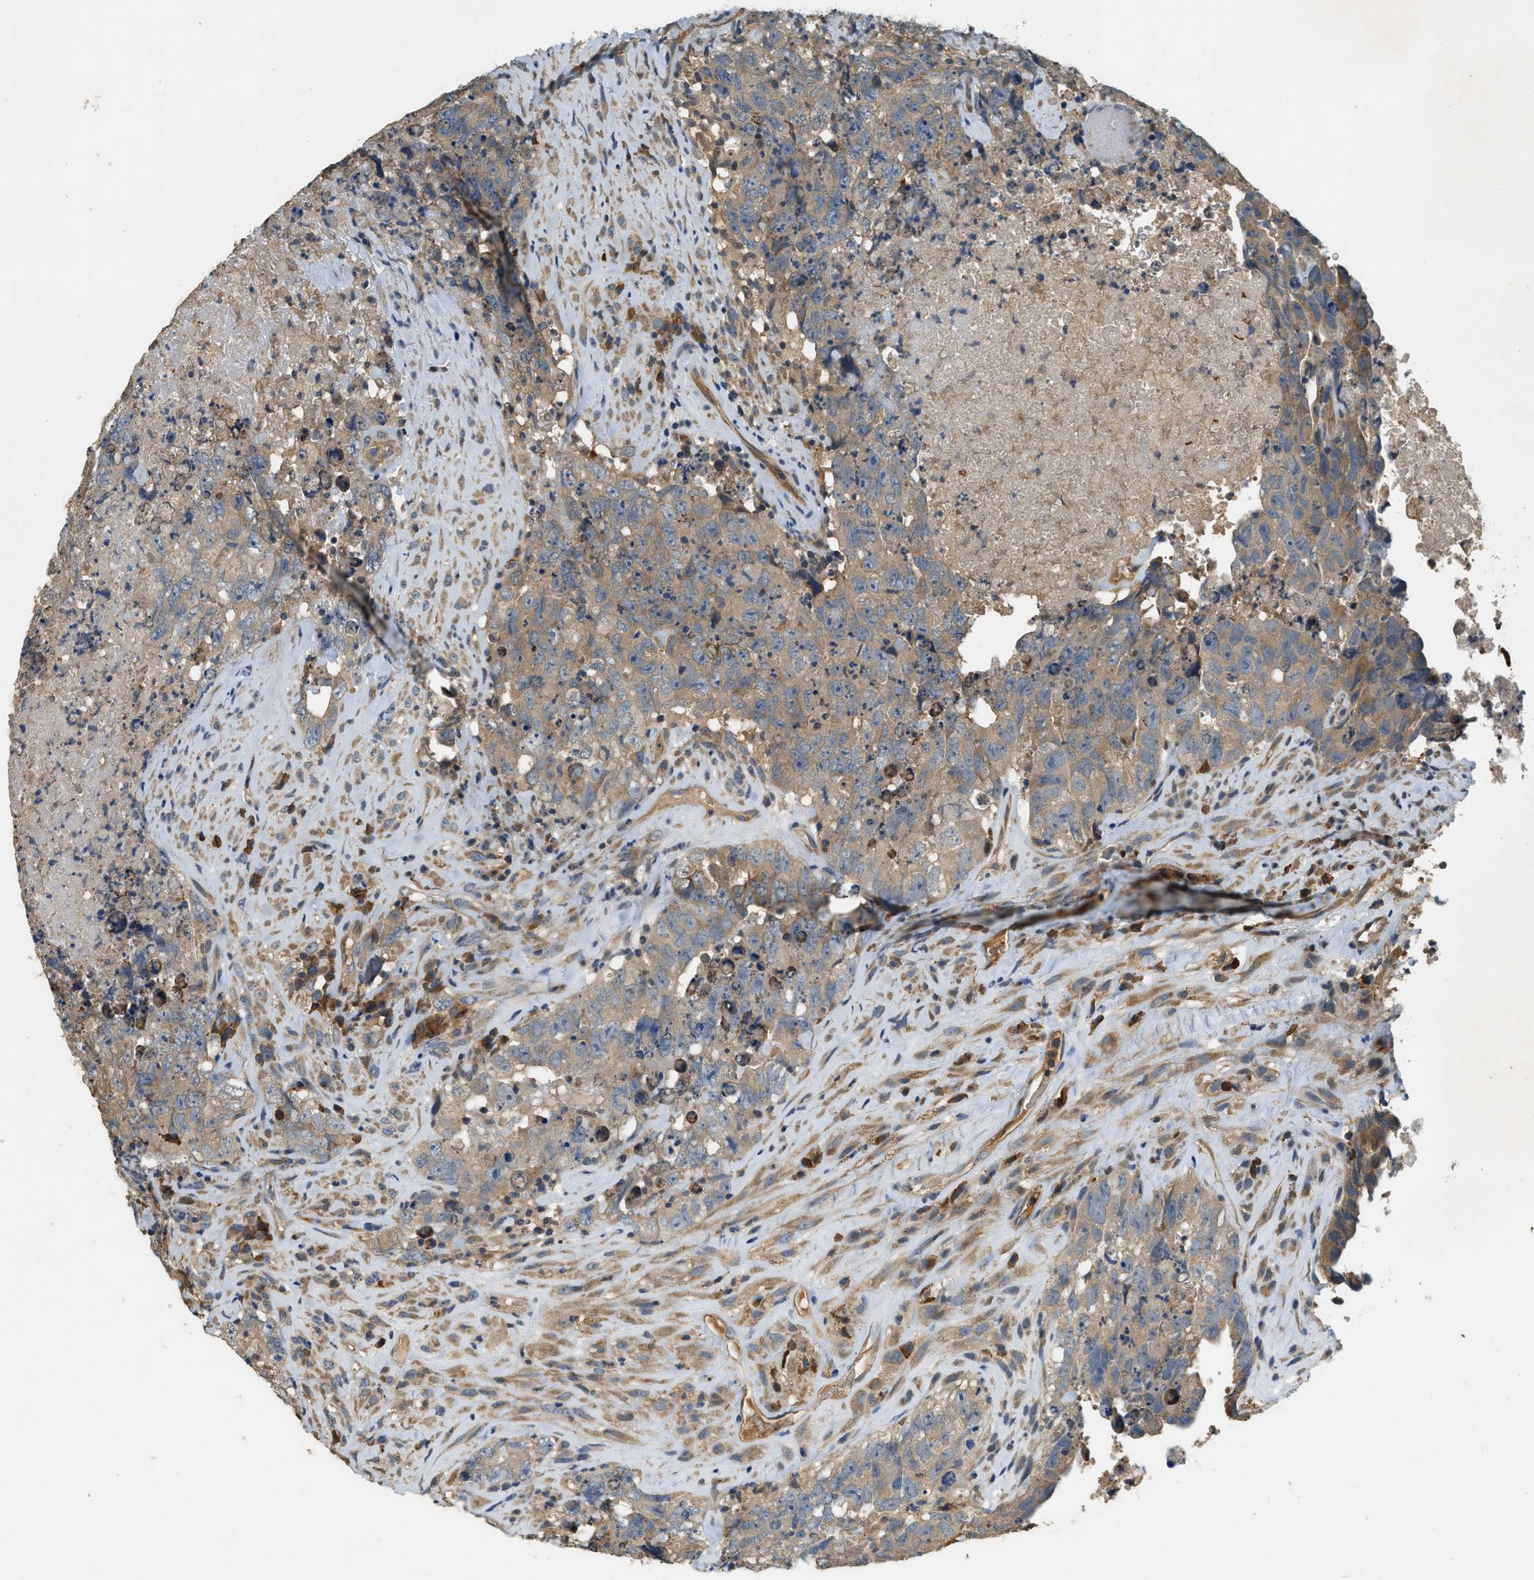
{"staining": {"intensity": "weak", "quantity": ">75%", "location": "cytoplasmic/membranous"}, "tissue": "testis cancer", "cell_type": "Tumor cells", "image_type": "cancer", "snomed": [{"axis": "morphology", "description": "Carcinoma, Embryonal, NOS"}, {"axis": "topography", "description": "Testis"}], "caption": "This is an image of immunohistochemistry (IHC) staining of testis cancer (embryonal carcinoma), which shows weak staining in the cytoplasmic/membranous of tumor cells.", "gene": "CFLAR", "patient": {"sex": "male", "age": 32}}